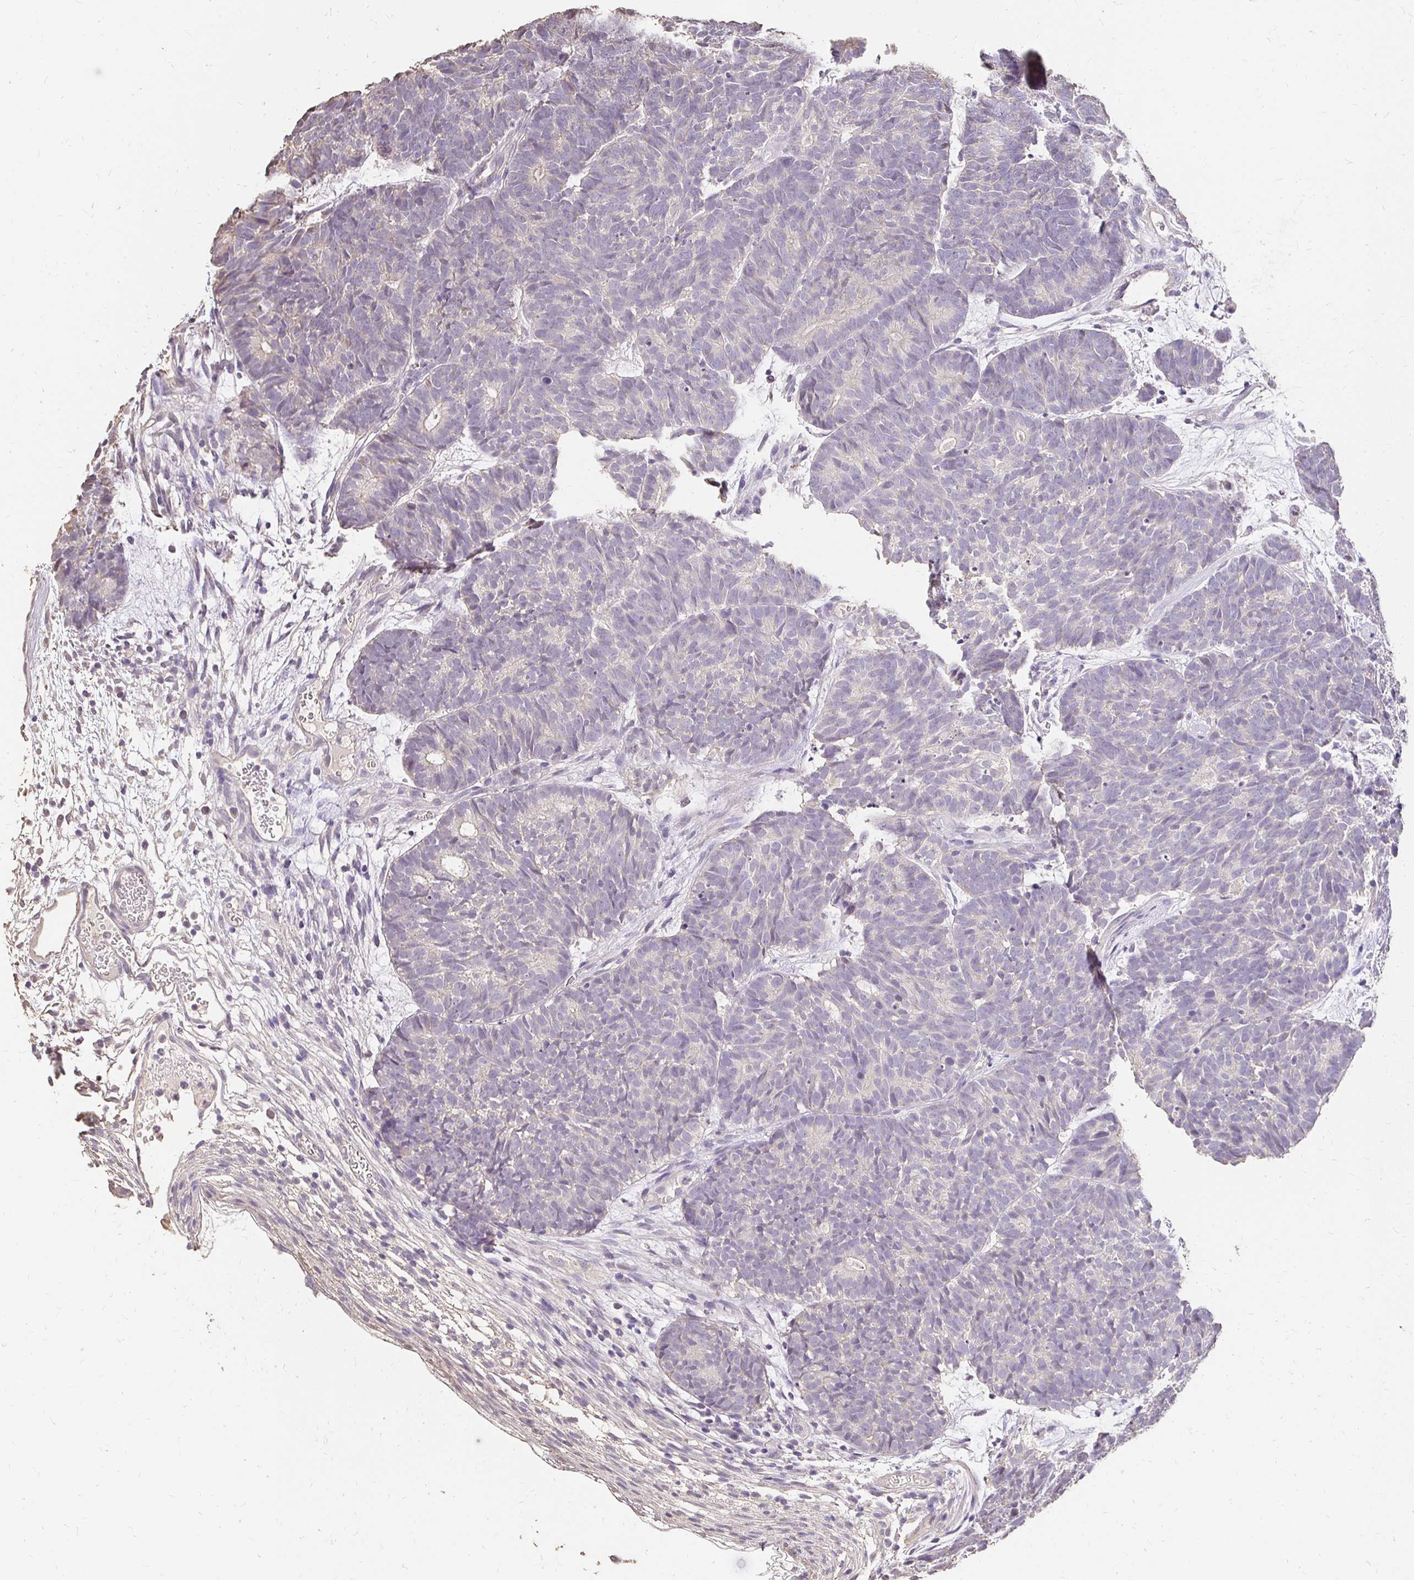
{"staining": {"intensity": "negative", "quantity": "none", "location": "none"}, "tissue": "head and neck cancer", "cell_type": "Tumor cells", "image_type": "cancer", "snomed": [{"axis": "morphology", "description": "Adenocarcinoma, NOS"}, {"axis": "topography", "description": "Head-Neck"}], "caption": "The photomicrograph demonstrates no significant expression in tumor cells of head and neck cancer (adenocarcinoma). Nuclei are stained in blue.", "gene": "UGT1A6", "patient": {"sex": "female", "age": 81}}